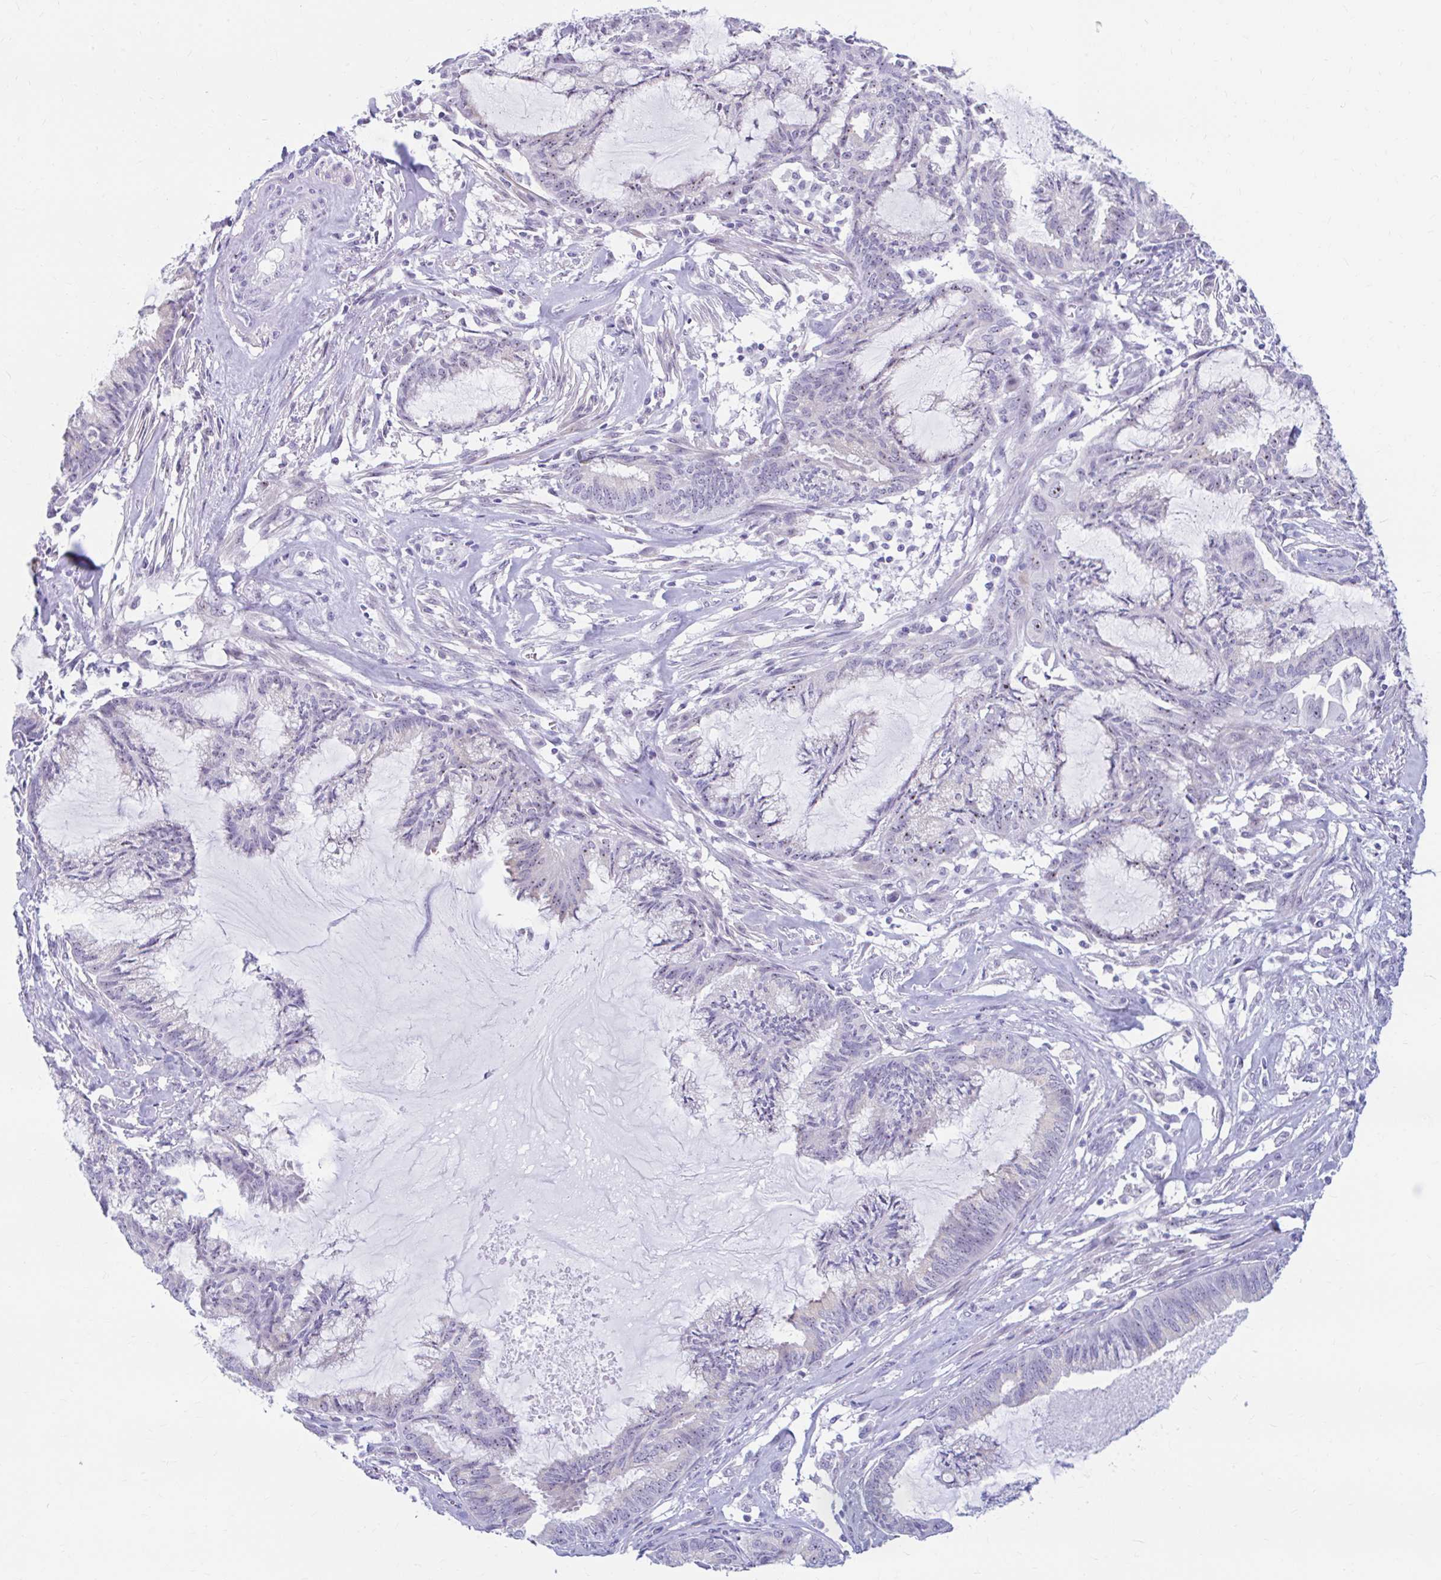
{"staining": {"intensity": "moderate", "quantity": "<25%", "location": "nuclear"}, "tissue": "endometrial cancer", "cell_type": "Tumor cells", "image_type": "cancer", "snomed": [{"axis": "morphology", "description": "Adenocarcinoma, NOS"}, {"axis": "topography", "description": "Endometrium"}], "caption": "Immunohistochemical staining of endometrial cancer shows low levels of moderate nuclear positivity in approximately <25% of tumor cells.", "gene": "FTSJ3", "patient": {"sex": "female", "age": 86}}